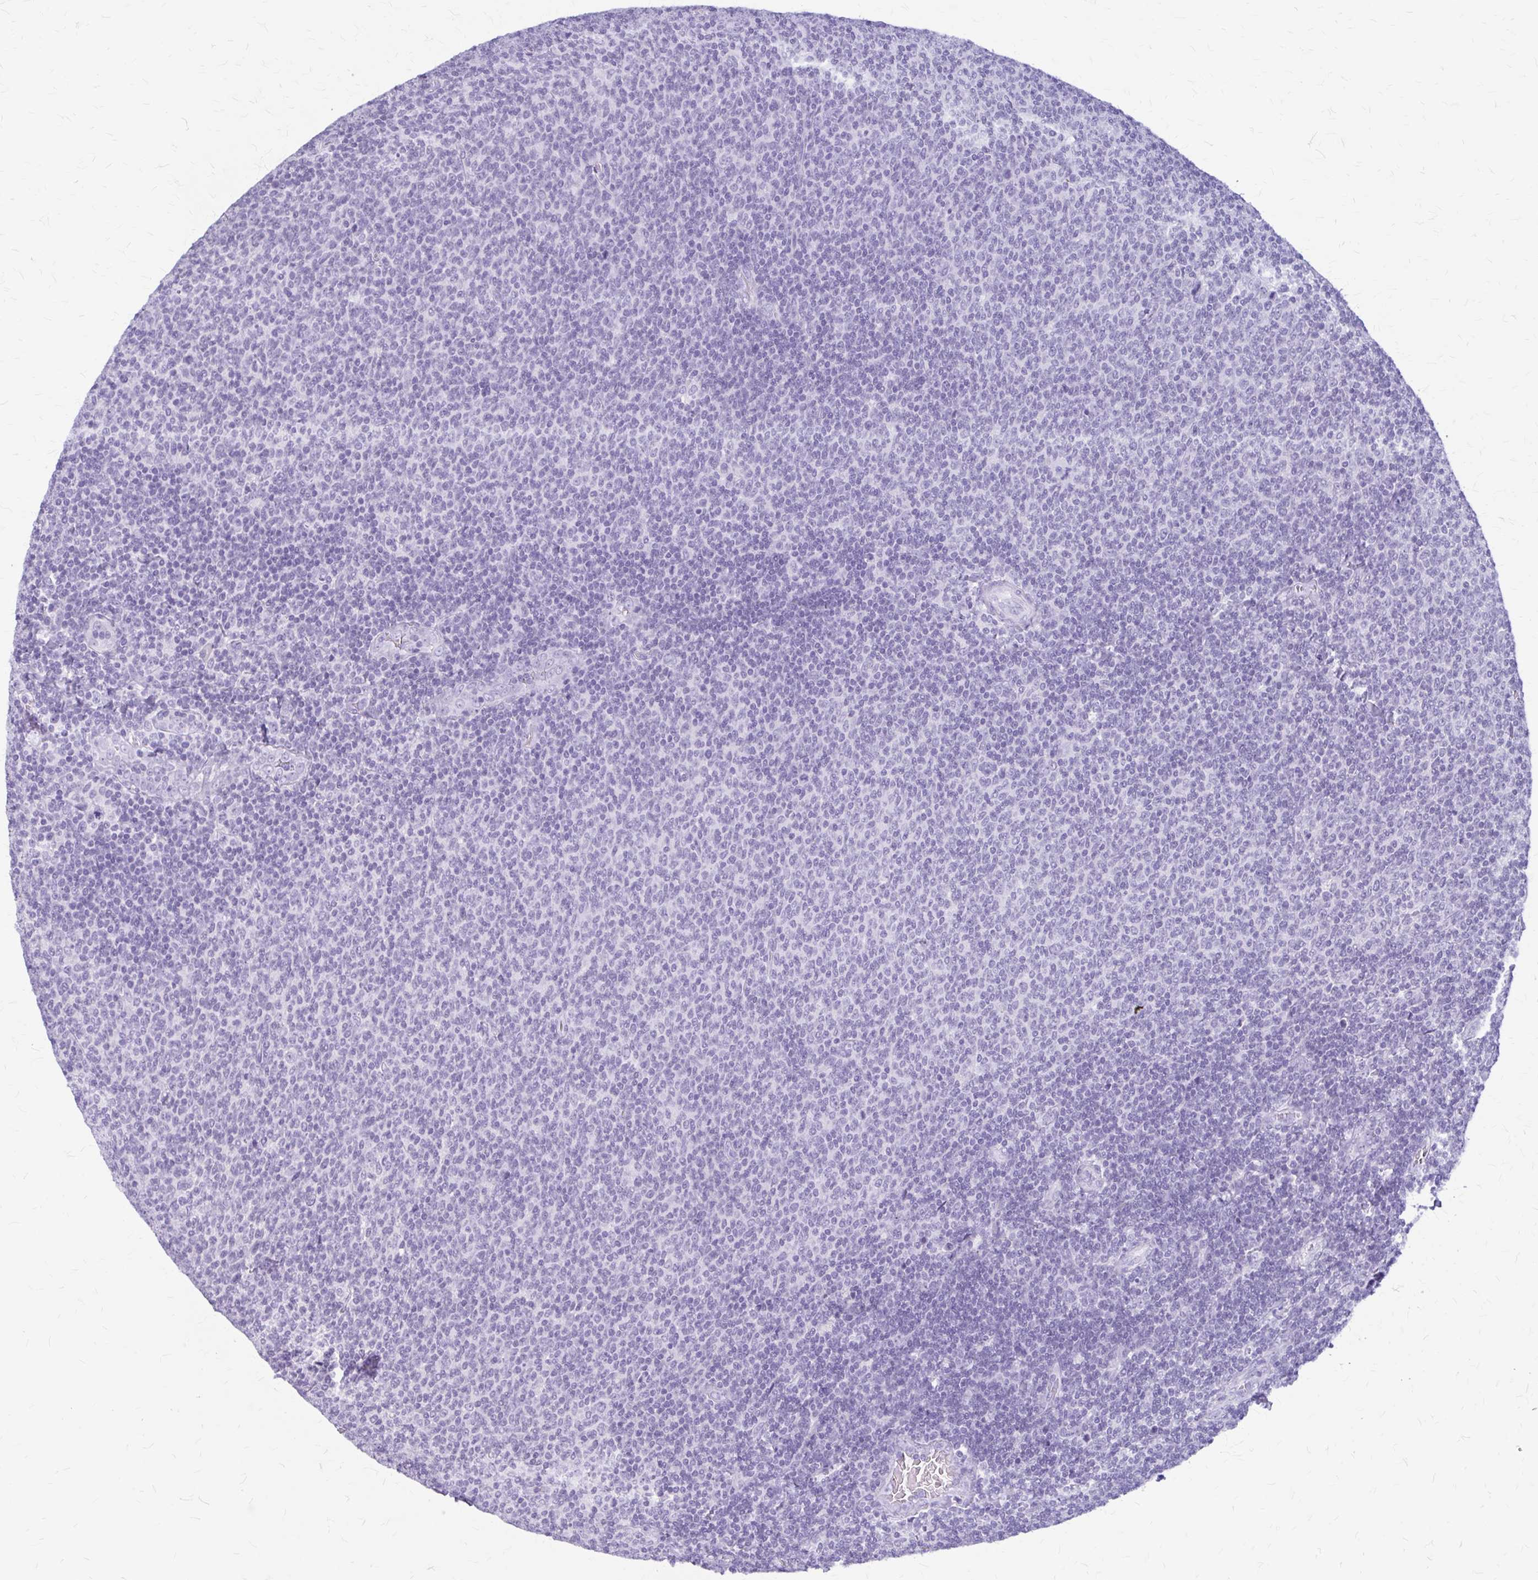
{"staining": {"intensity": "negative", "quantity": "none", "location": "none"}, "tissue": "lymphoma", "cell_type": "Tumor cells", "image_type": "cancer", "snomed": [{"axis": "morphology", "description": "Malignant lymphoma, non-Hodgkin's type, Low grade"}, {"axis": "topography", "description": "Lymph node"}], "caption": "Tumor cells show no significant protein staining in lymphoma. (IHC, brightfield microscopy, high magnification).", "gene": "KLHDC7A", "patient": {"sex": "male", "age": 52}}